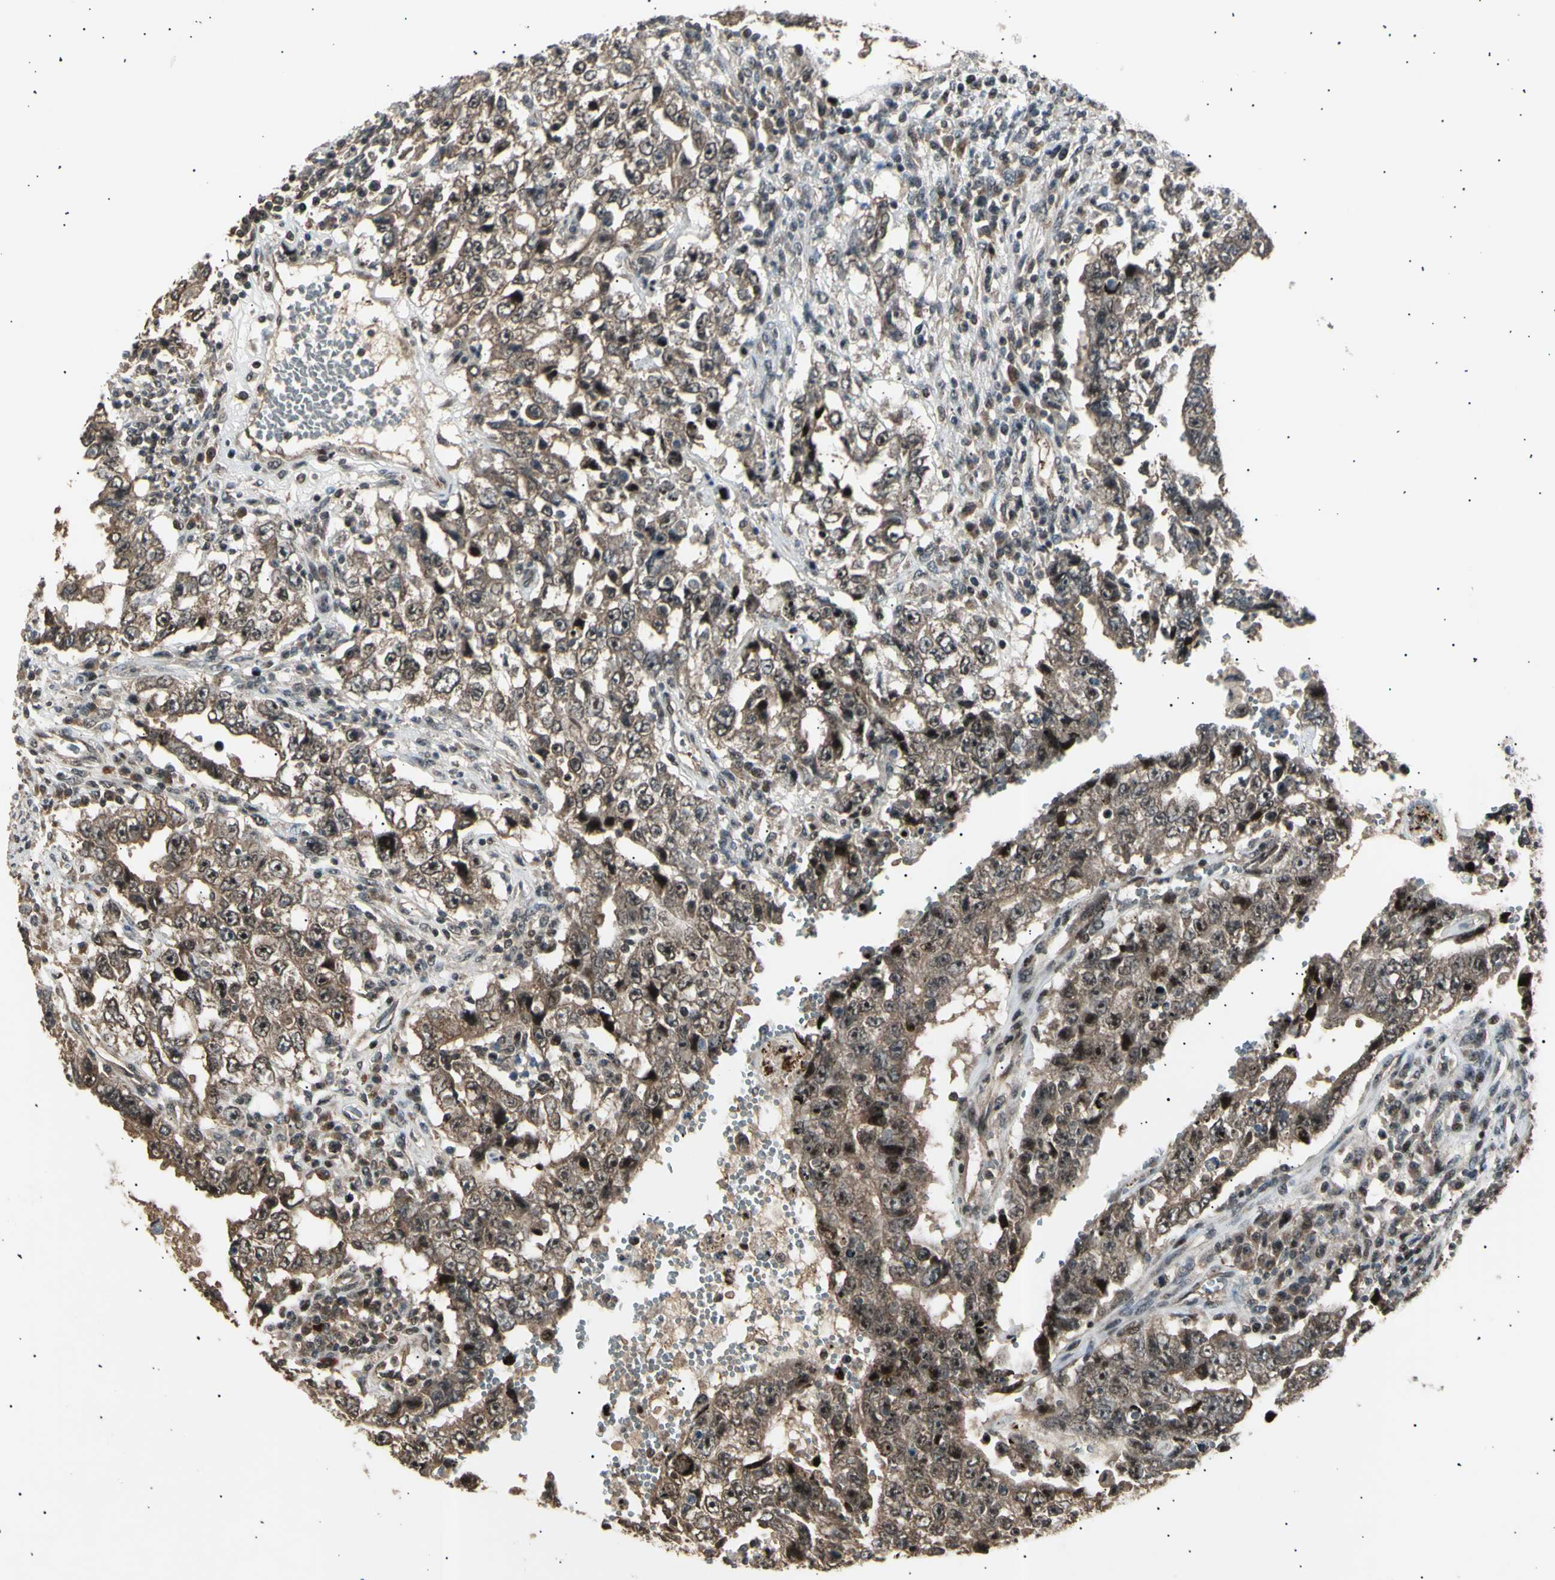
{"staining": {"intensity": "moderate", "quantity": ">75%", "location": "cytoplasmic/membranous,nuclear"}, "tissue": "testis cancer", "cell_type": "Tumor cells", "image_type": "cancer", "snomed": [{"axis": "morphology", "description": "Carcinoma, Embryonal, NOS"}, {"axis": "topography", "description": "Testis"}], "caption": "Approximately >75% of tumor cells in testis embryonal carcinoma reveal moderate cytoplasmic/membranous and nuclear protein staining as visualized by brown immunohistochemical staining.", "gene": "NUAK2", "patient": {"sex": "male", "age": 26}}